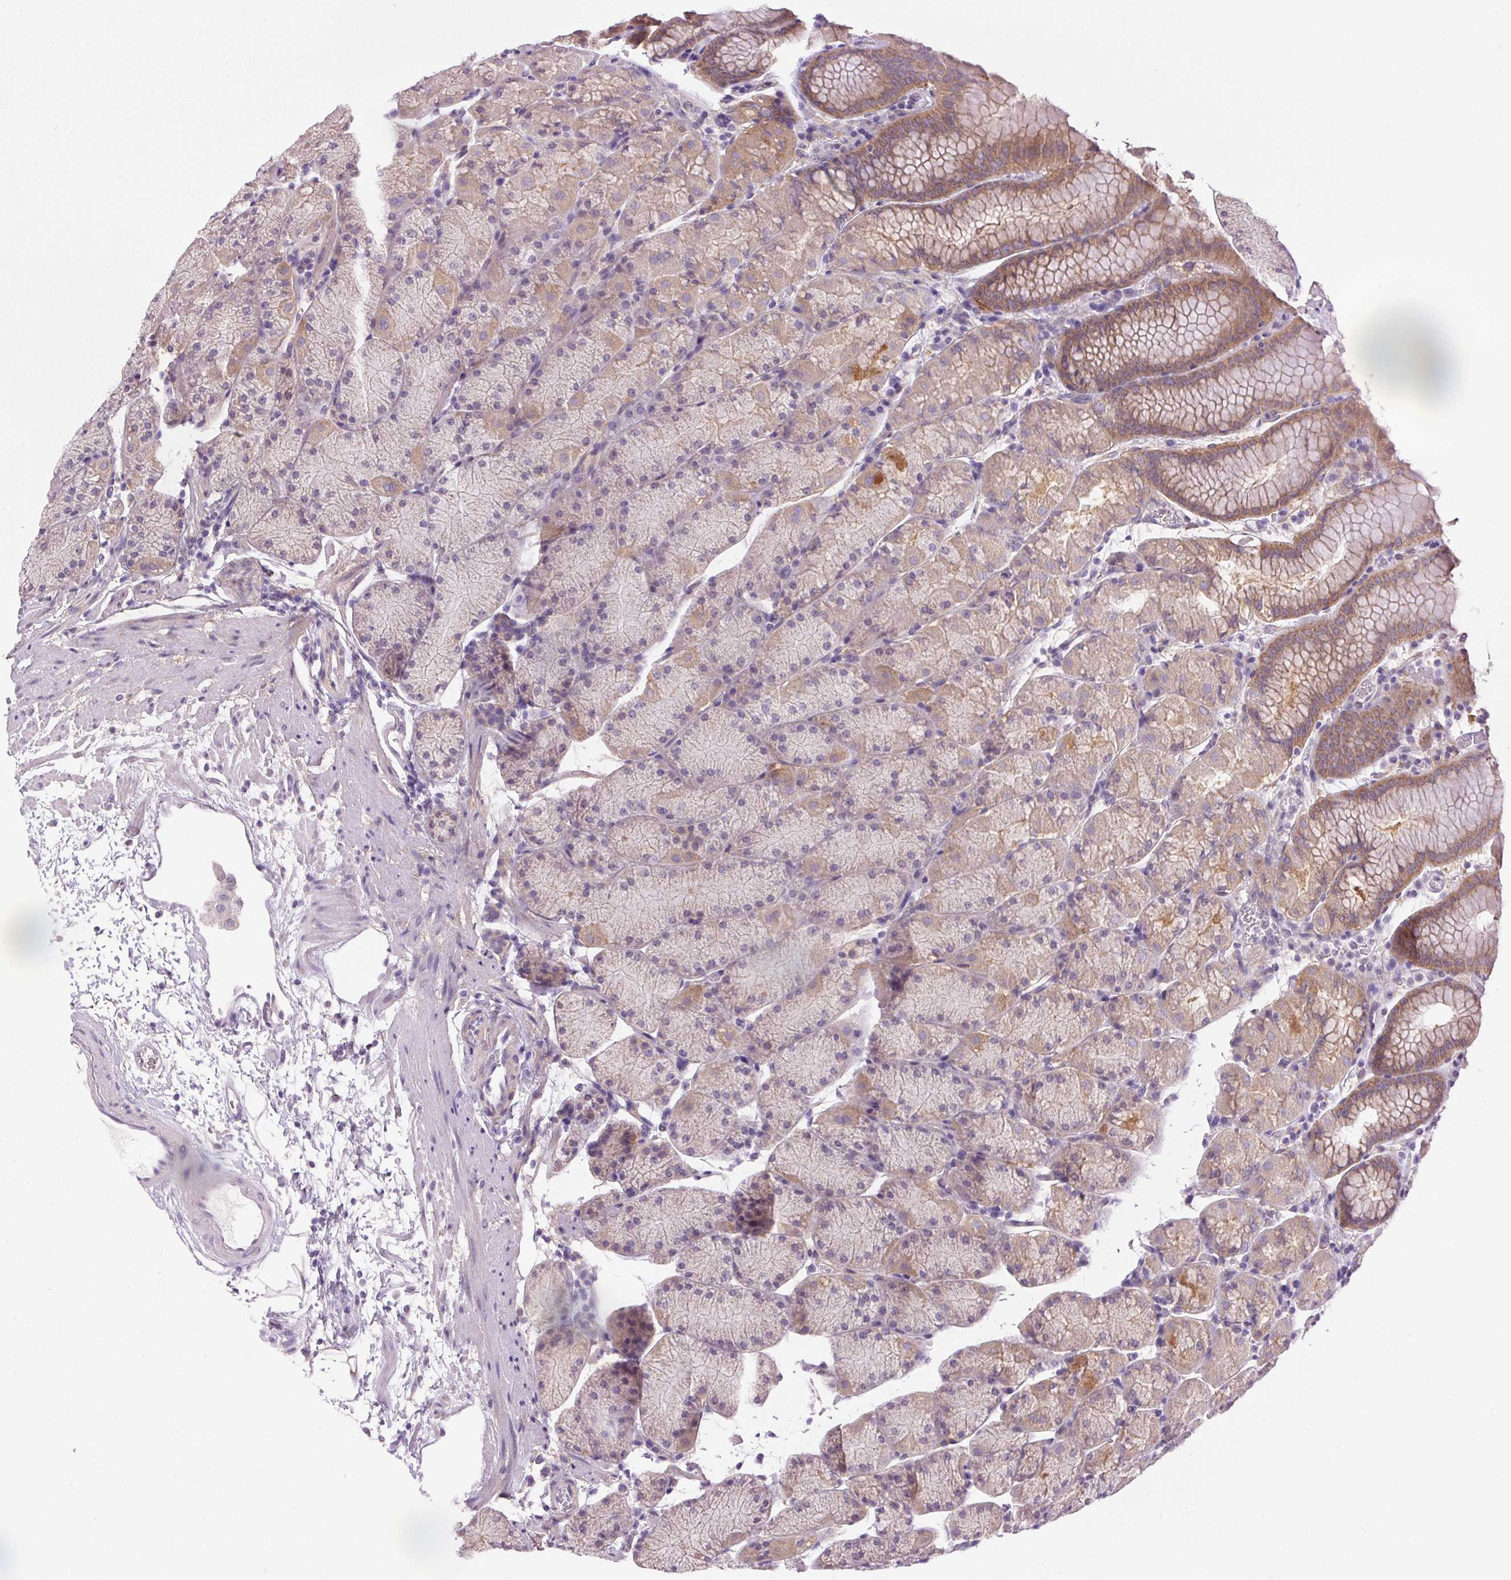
{"staining": {"intensity": "moderate", "quantity": "25%-75%", "location": "cytoplasmic/membranous"}, "tissue": "stomach", "cell_type": "Glandular cells", "image_type": "normal", "snomed": [{"axis": "morphology", "description": "Normal tissue, NOS"}, {"axis": "topography", "description": "Stomach, upper"}, {"axis": "topography", "description": "Stomach"}], "caption": "Immunohistochemical staining of unremarkable stomach shows 25%-75% levels of moderate cytoplasmic/membranous protein staining in approximately 25%-75% of glandular cells.", "gene": "SOWAHC", "patient": {"sex": "male", "age": 76}}